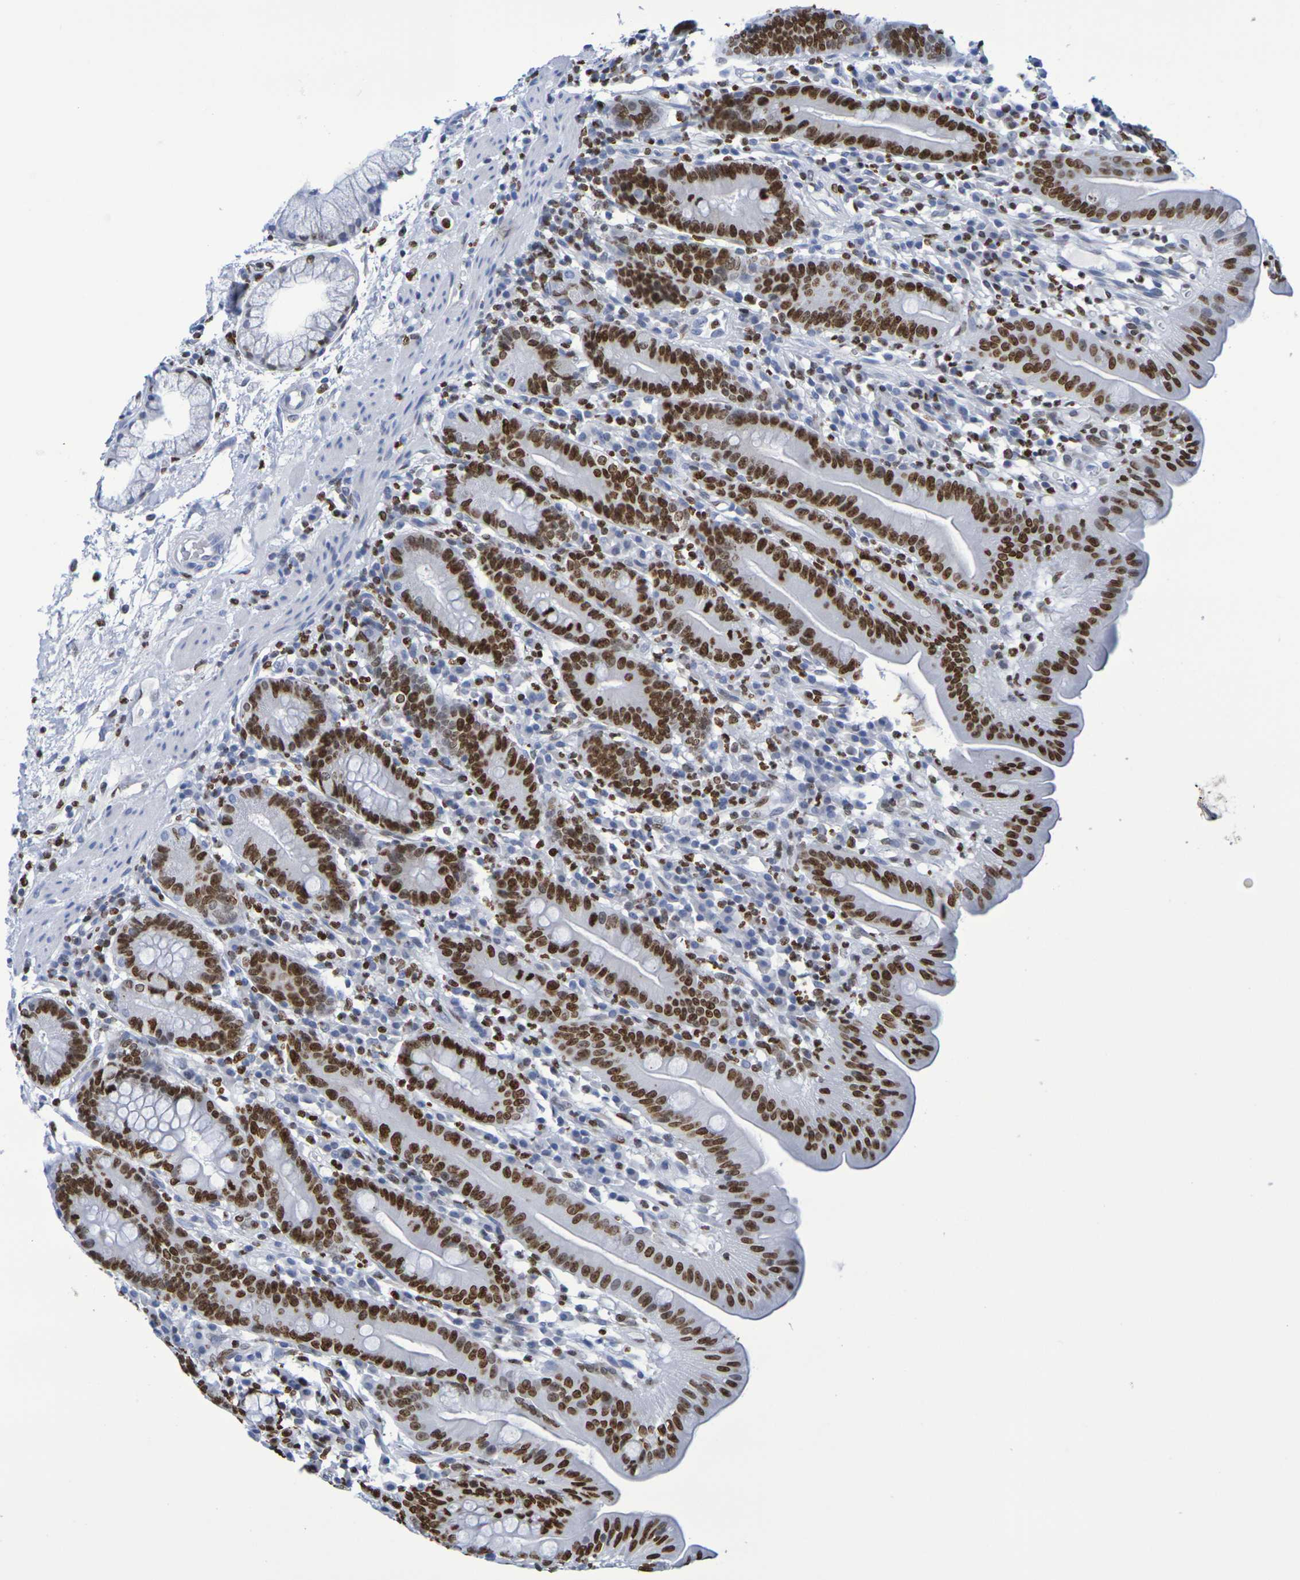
{"staining": {"intensity": "strong", "quantity": ">75%", "location": "nuclear"}, "tissue": "duodenum", "cell_type": "Glandular cells", "image_type": "normal", "snomed": [{"axis": "morphology", "description": "Normal tissue, NOS"}, {"axis": "topography", "description": "Duodenum"}], "caption": "High-power microscopy captured an IHC photomicrograph of benign duodenum, revealing strong nuclear expression in about >75% of glandular cells.", "gene": "H1", "patient": {"sex": "male", "age": 50}}